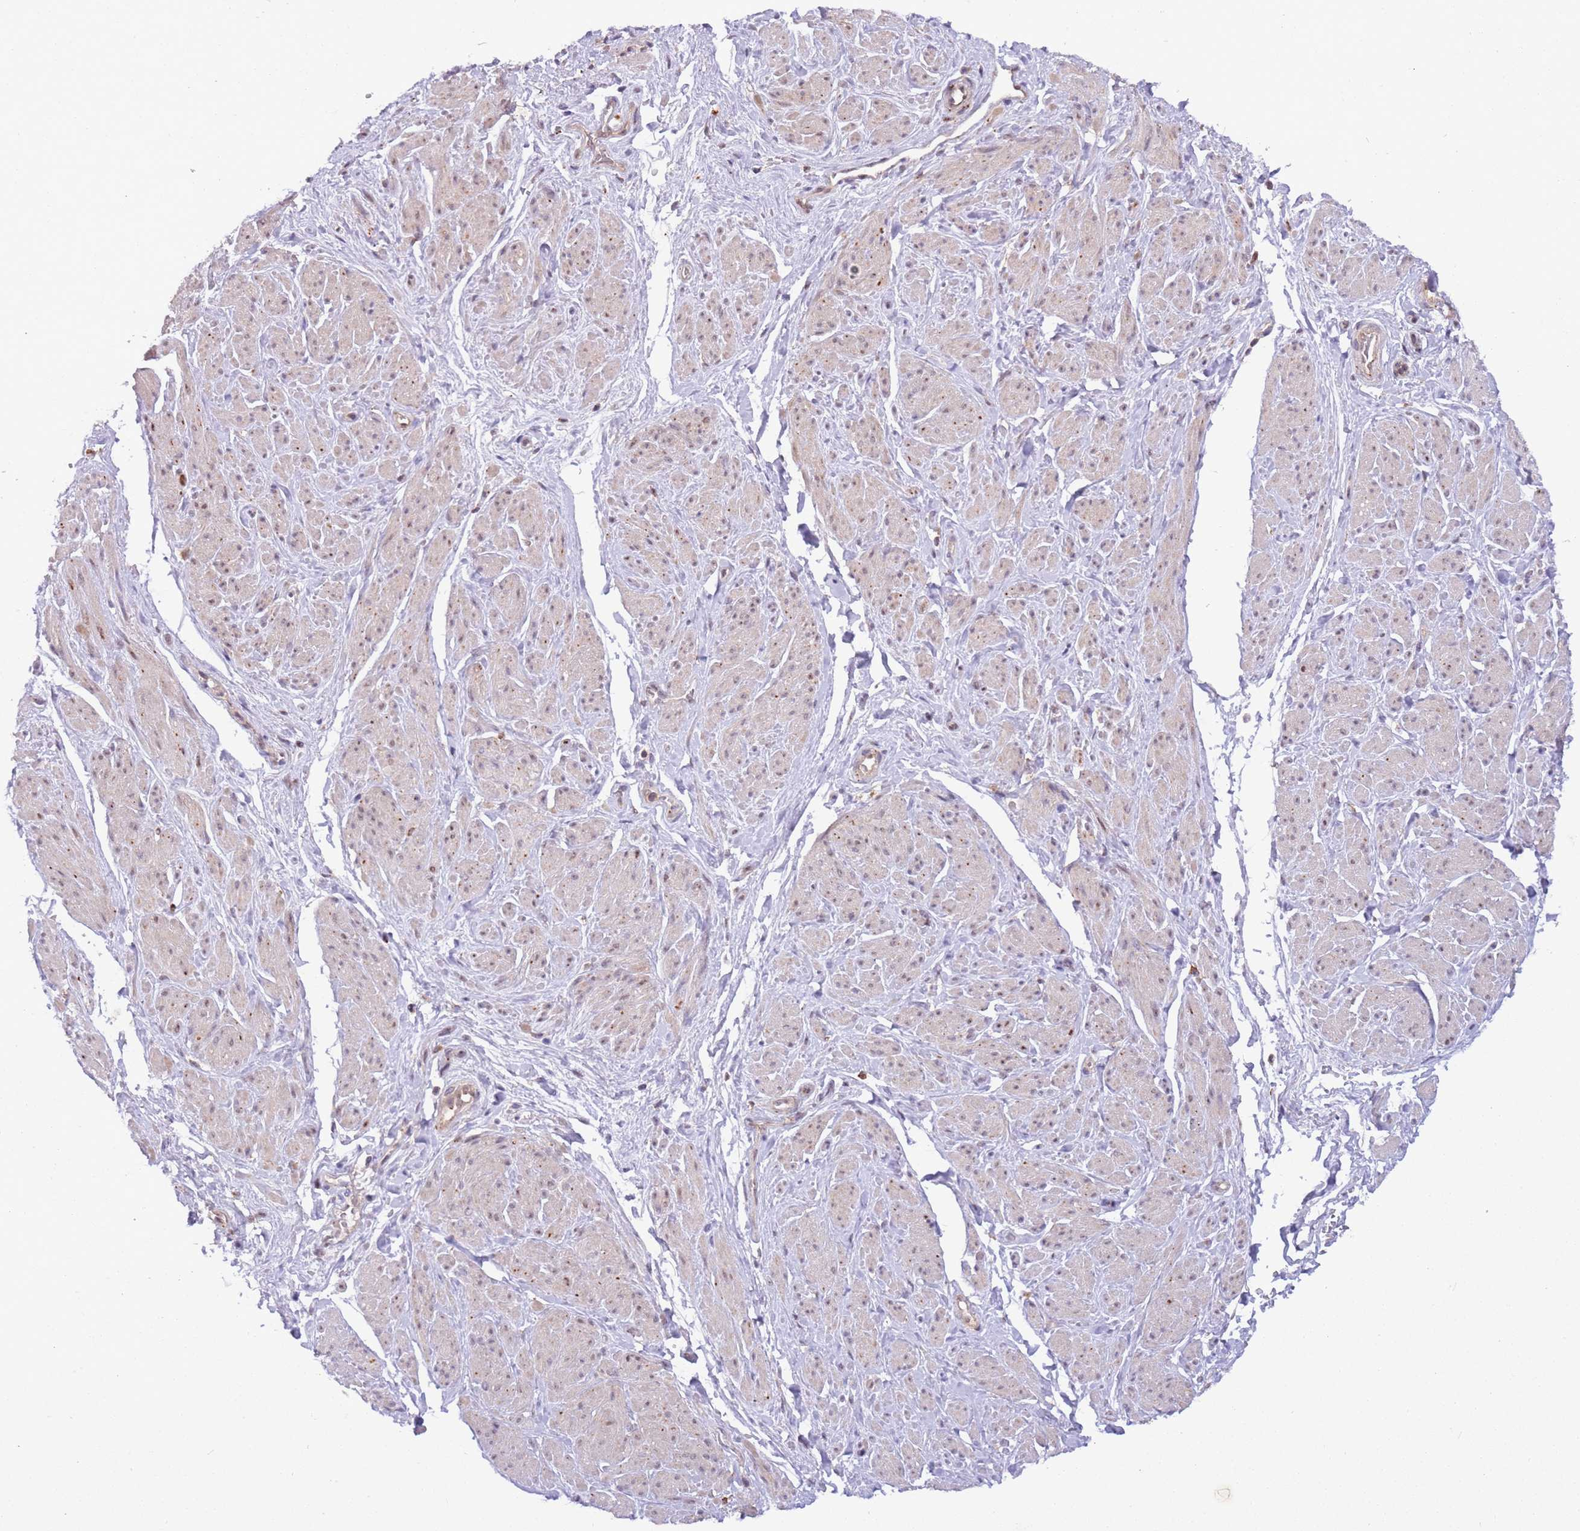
{"staining": {"intensity": "negative", "quantity": "none", "location": "none"}, "tissue": "smooth muscle", "cell_type": "Smooth muscle cells", "image_type": "normal", "snomed": [{"axis": "morphology", "description": "Normal tissue, NOS"}, {"axis": "topography", "description": "Smooth muscle"}, {"axis": "topography", "description": "Peripheral nerve tissue"}], "caption": "A micrograph of smooth muscle stained for a protein demonstrates no brown staining in smooth muscle cells. (Immunohistochemistry (ihc), brightfield microscopy, high magnification).", "gene": "TRIM27", "patient": {"sex": "male", "age": 69}}